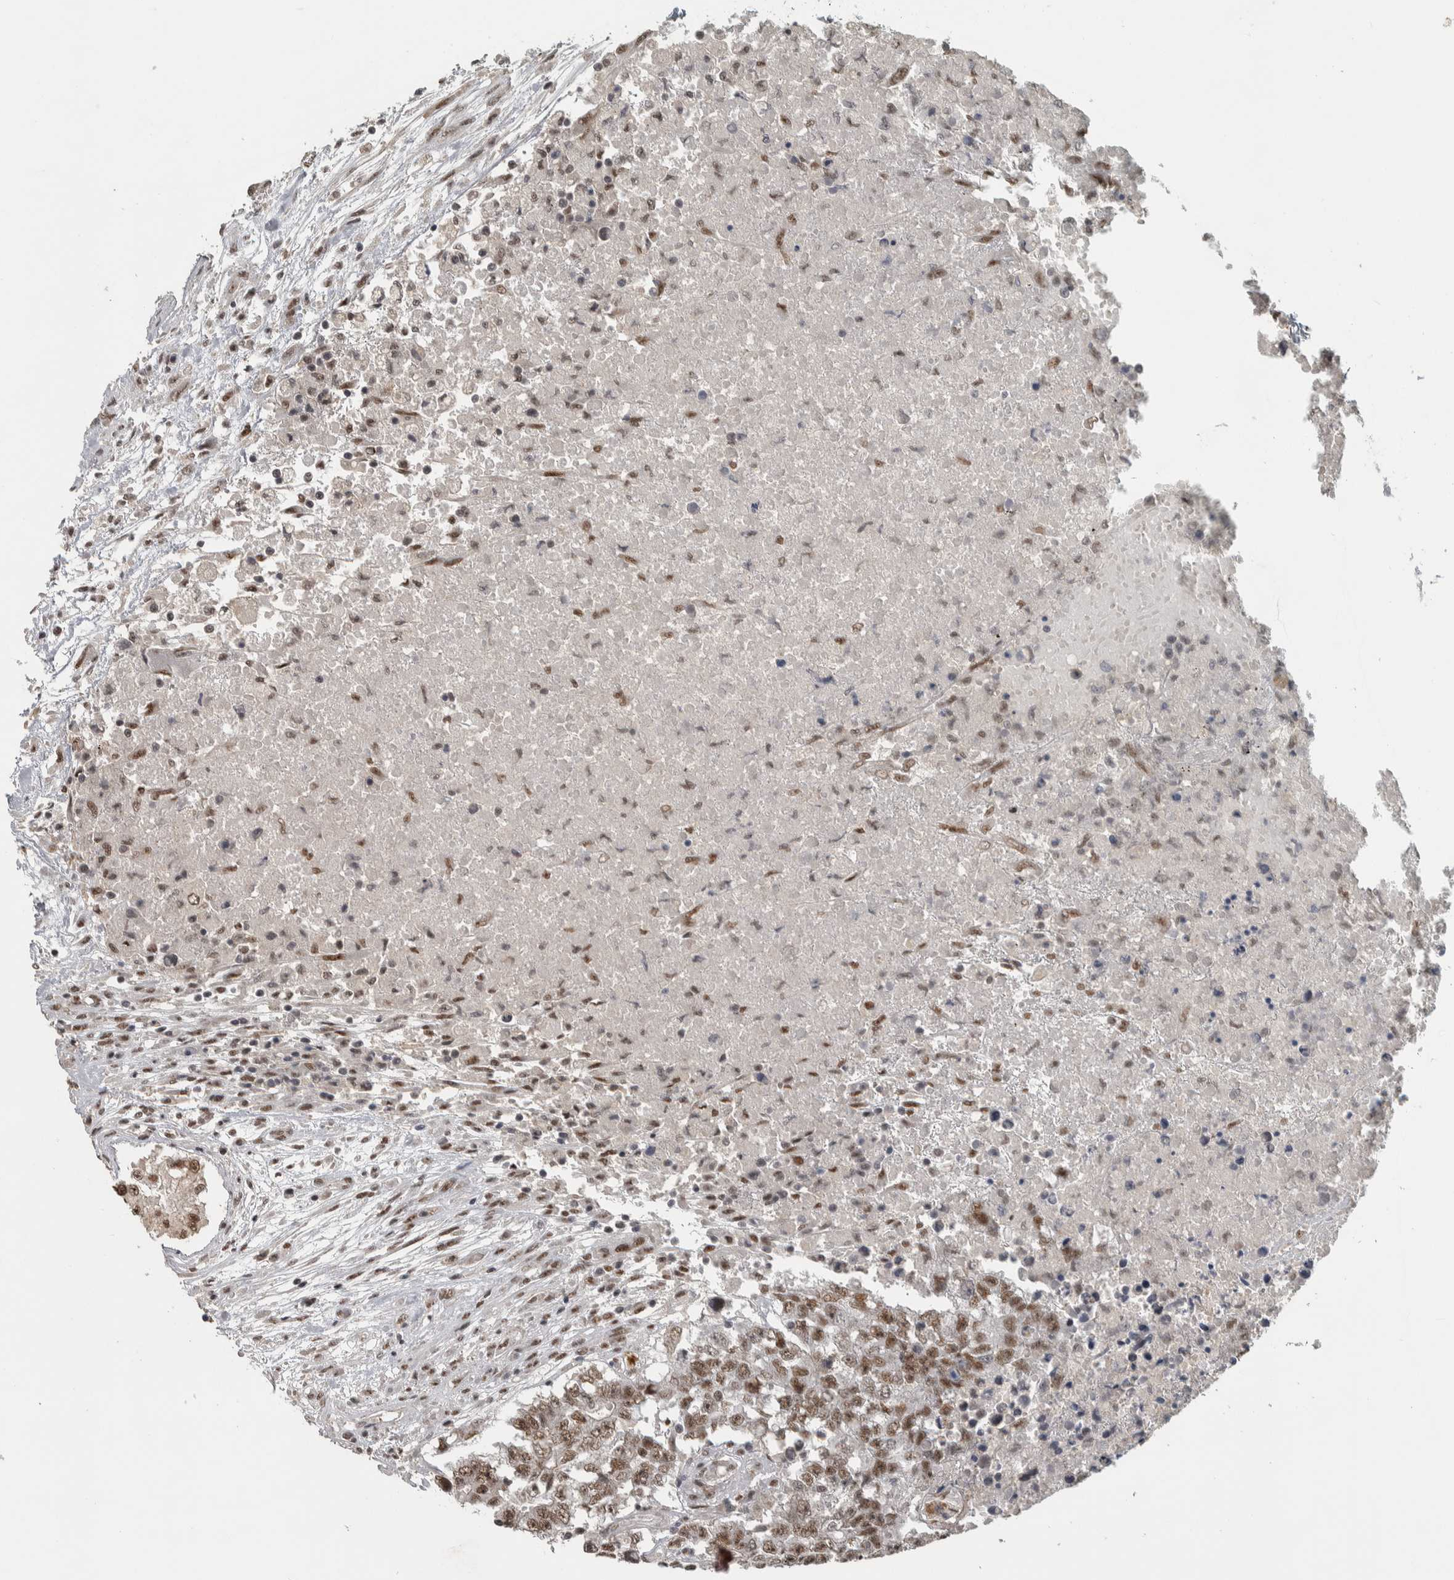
{"staining": {"intensity": "moderate", "quantity": ">75%", "location": "nuclear"}, "tissue": "testis cancer", "cell_type": "Tumor cells", "image_type": "cancer", "snomed": [{"axis": "morphology", "description": "Carcinoma, Embryonal, NOS"}, {"axis": "topography", "description": "Testis"}], "caption": "IHC (DAB) staining of human testis embryonal carcinoma shows moderate nuclear protein staining in about >75% of tumor cells.", "gene": "DDX42", "patient": {"sex": "male", "age": 25}}